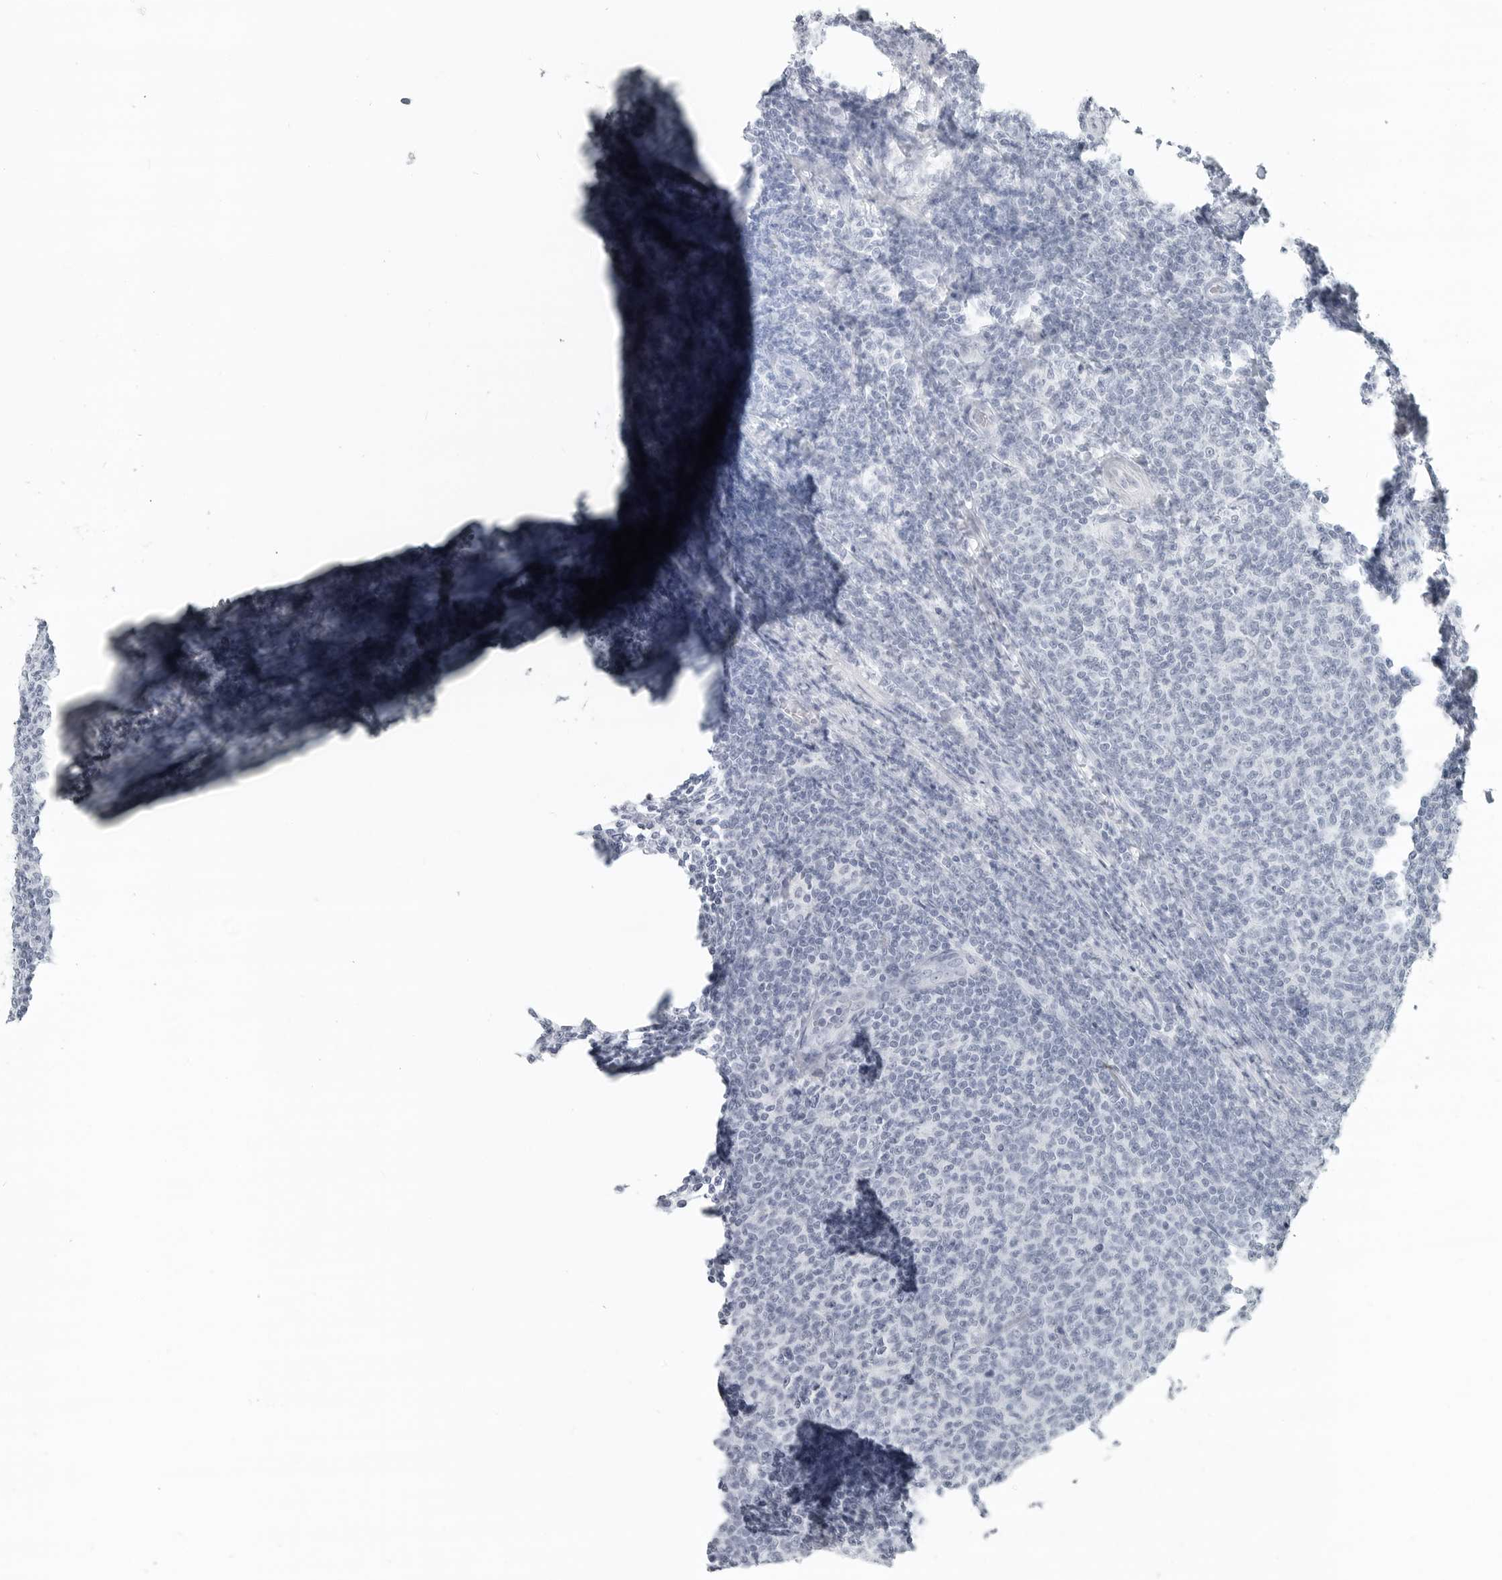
{"staining": {"intensity": "negative", "quantity": "none", "location": "none"}, "tissue": "lymphoma", "cell_type": "Tumor cells", "image_type": "cancer", "snomed": [{"axis": "morphology", "description": "Malignant lymphoma, non-Hodgkin's type, Low grade"}, {"axis": "topography", "description": "Lymph node"}], "caption": "Human lymphoma stained for a protein using IHC displays no expression in tumor cells.", "gene": "LY6D", "patient": {"sex": "male", "age": 66}}